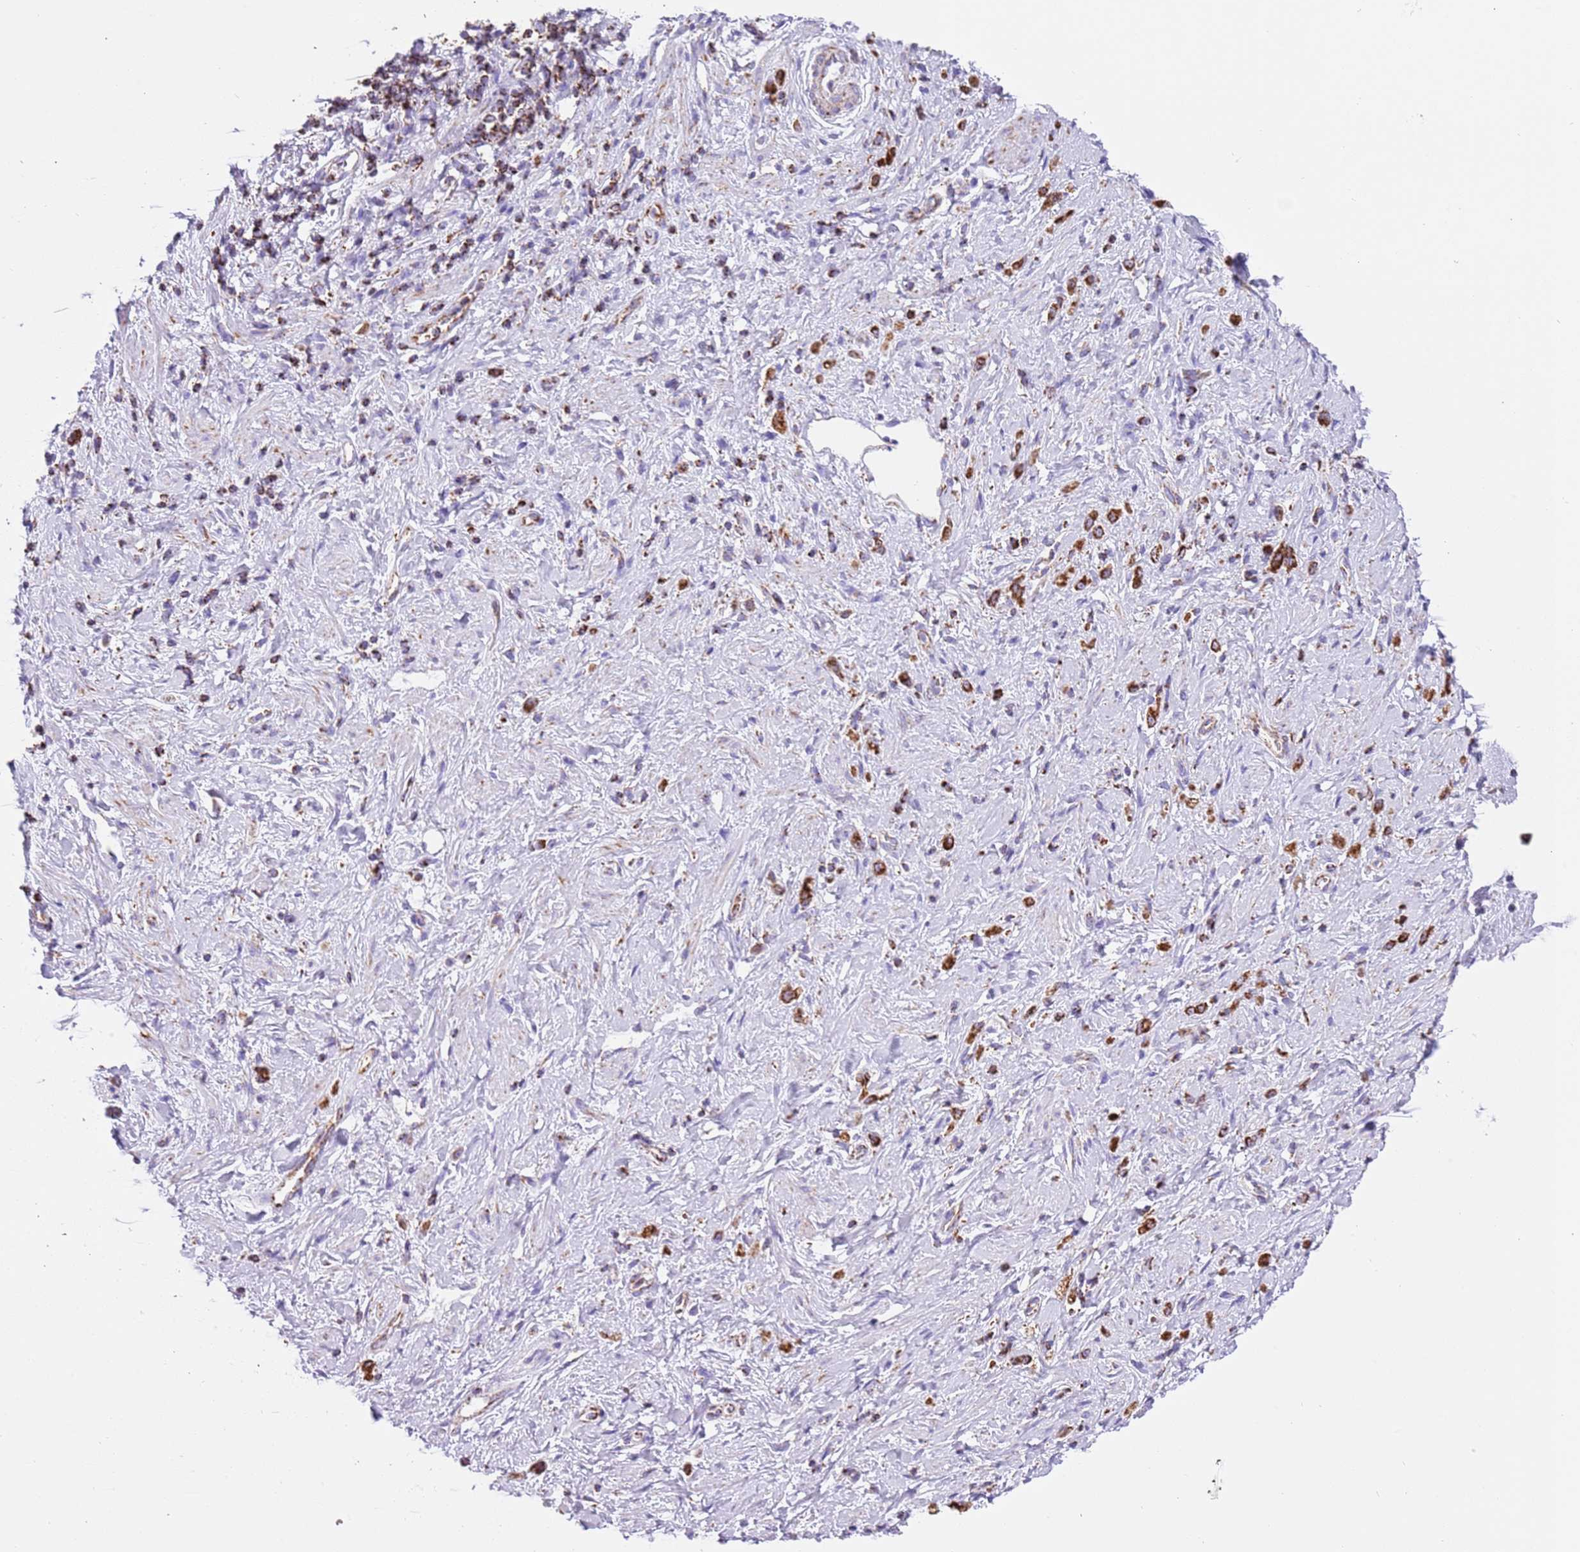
{"staining": {"intensity": "strong", "quantity": ">75%", "location": "cytoplasmic/membranous"}, "tissue": "stomach cancer", "cell_type": "Tumor cells", "image_type": "cancer", "snomed": [{"axis": "morphology", "description": "Adenocarcinoma, NOS"}, {"axis": "topography", "description": "Stomach"}], "caption": "High-power microscopy captured an immunohistochemistry (IHC) image of stomach cancer (adenocarcinoma), revealing strong cytoplasmic/membranous expression in approximately >75% of tumor cells. (IHC, brightfield microscopy, high magnification).", "gene": "SUCLG2", "patient": {"sex": "female", "age": 60}}